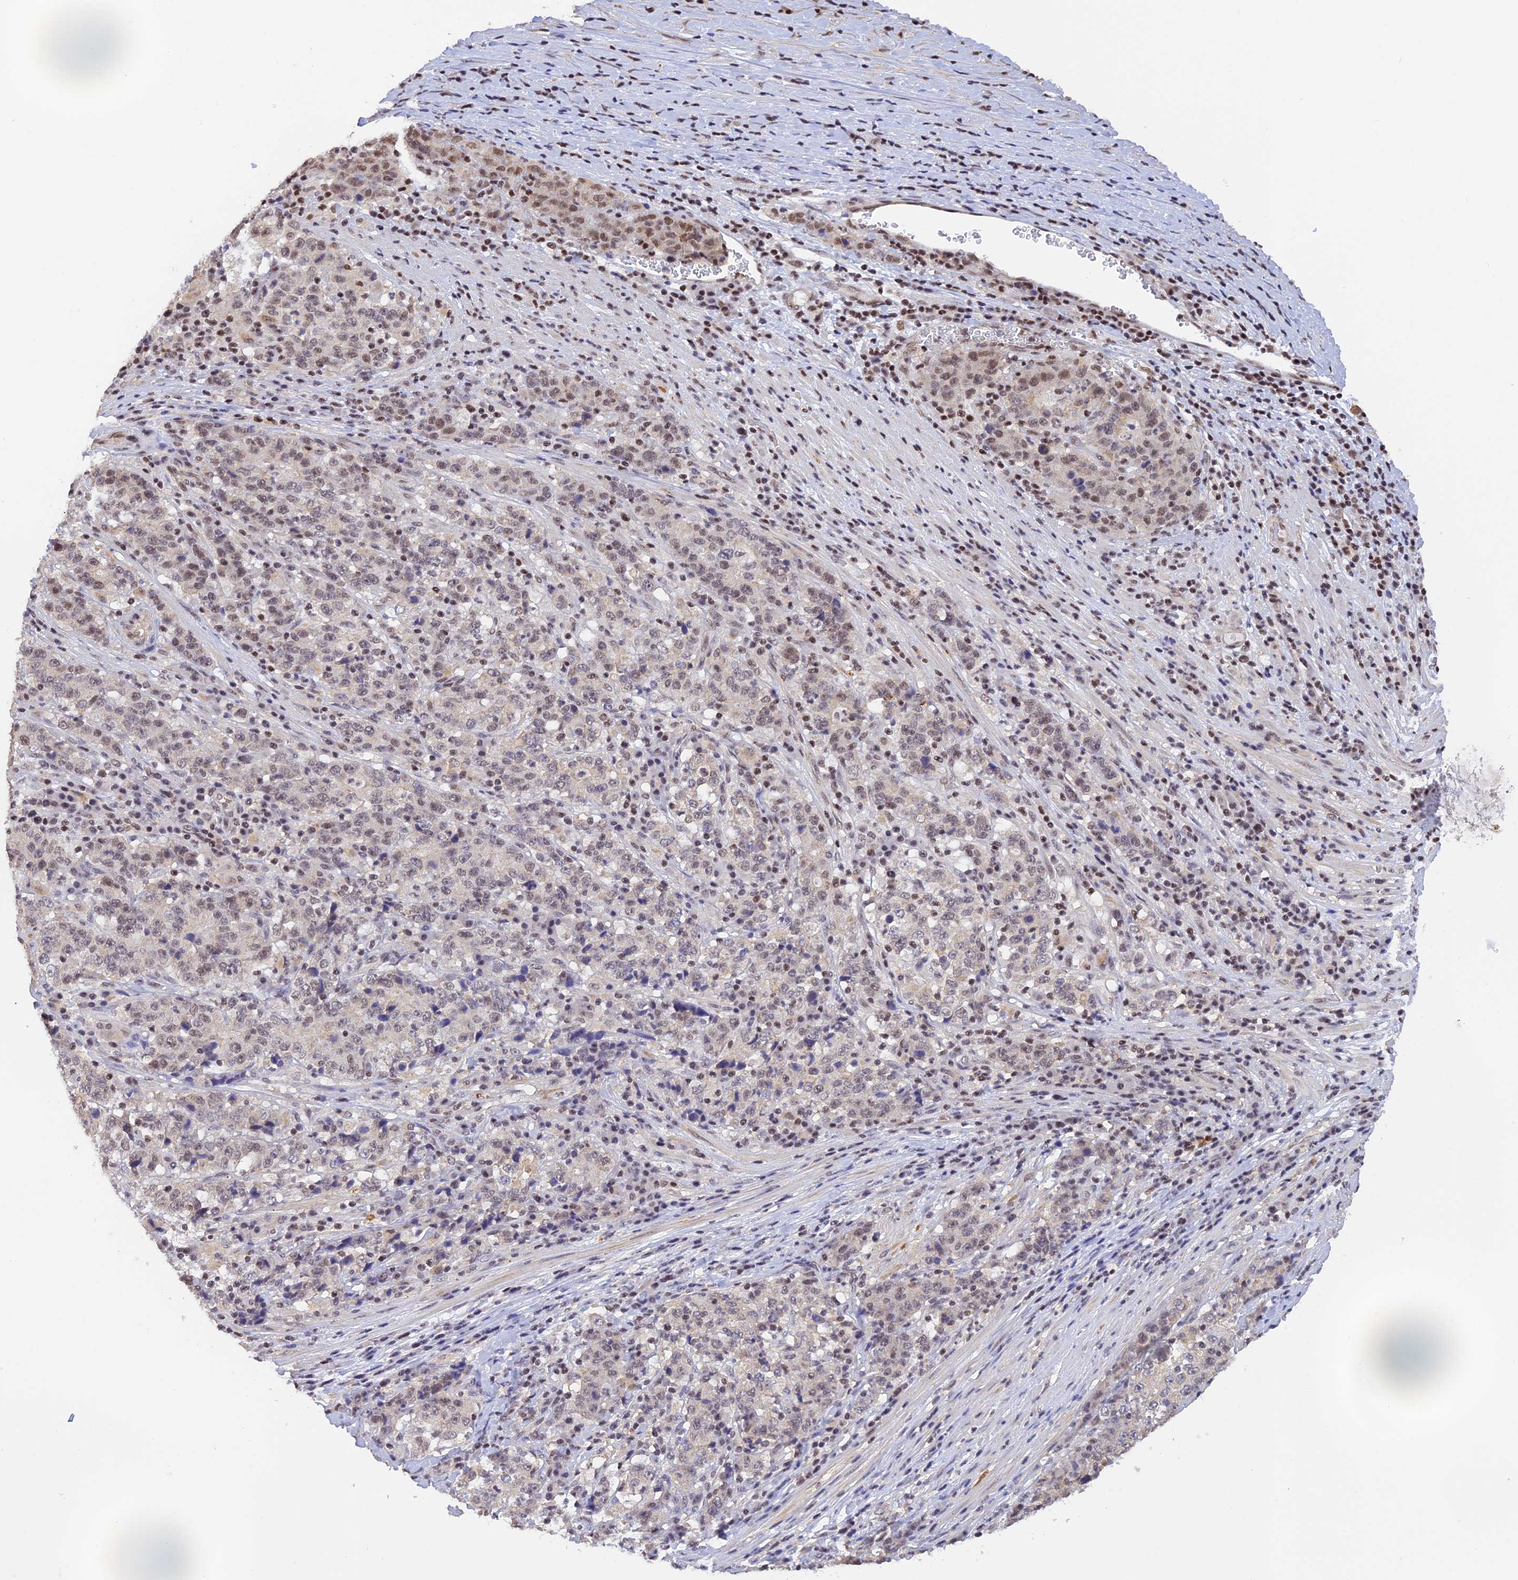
{"staining": {"intensity": "weak", "quantity": "<25%", "location": "nuclear"}, "tissue": "stomach cancer", "cell_type": "Tumor cells", "image_type": "cancer", "snomed": [{"axis": "morphology", "description": "Adenocarcinoma, NOS"}, {"axis": "topography", "description": "Stomach"}], "caption": "Adenocarcinoma (stomach) stained for a protein using immunohistochemistry (IHC) demonstrates no expression tumor cells.", "gene": "THAP11", "patient": {"sex": "male", "age": 59}}